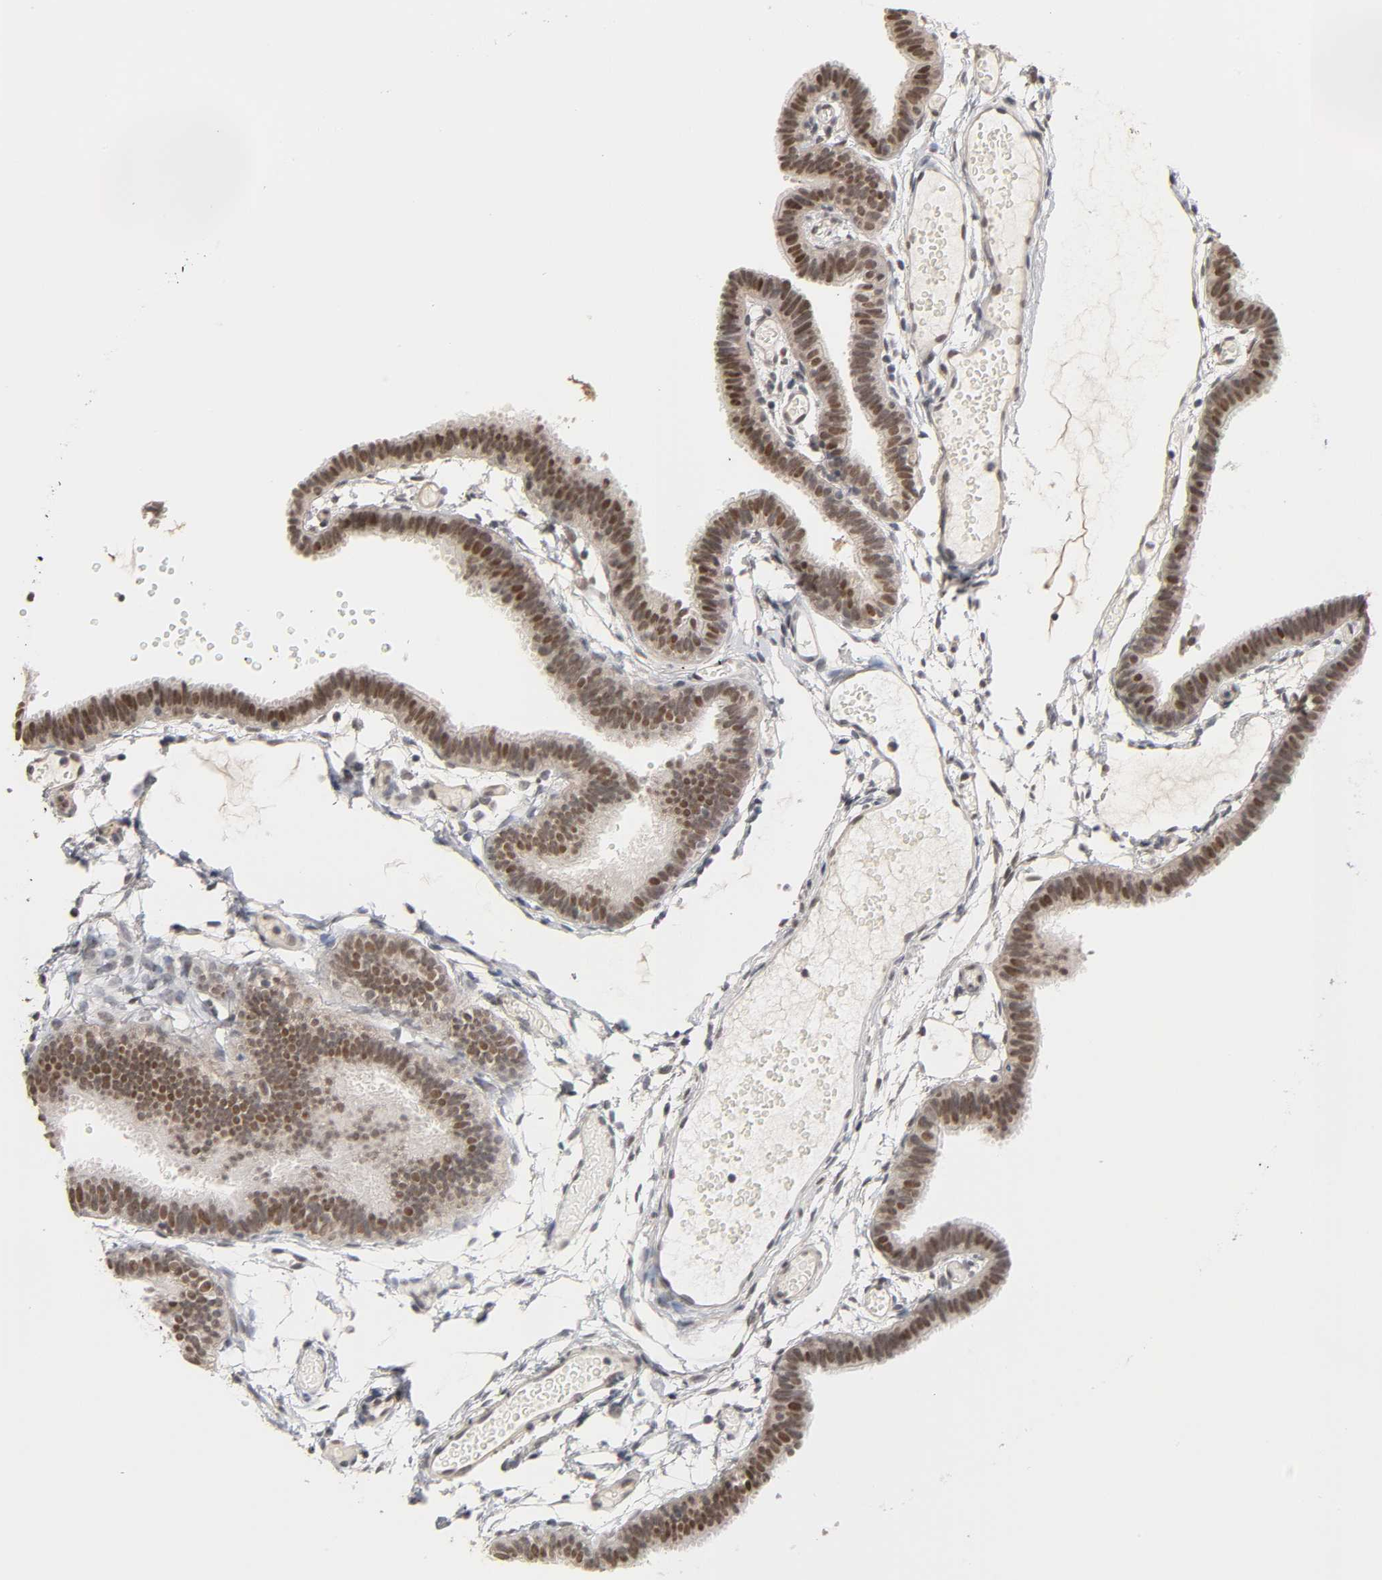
{"staining": {"intensity": "moderate", "quantity": ">75%", "location": "cytoplasmic/membranous,nuclear"}, "tissue": "fallopian tube", "cell_type": "Glandular cells", "image_type": "normal", "snomed": [{"axis": "morphology", "description": "Normal tissue, NOS"}, {"axis": "topography", "description": "Fallopian tube"}], "caption": "This histopathology image reveals IHC staining of unremarkable fallopian tube, with medium moderate cytoplasmic/membranous,nuclear positivity in approximately >75% of glandular cells.", "gene": "HTR1E", "patient": {"sex": "female", "age": 29}}